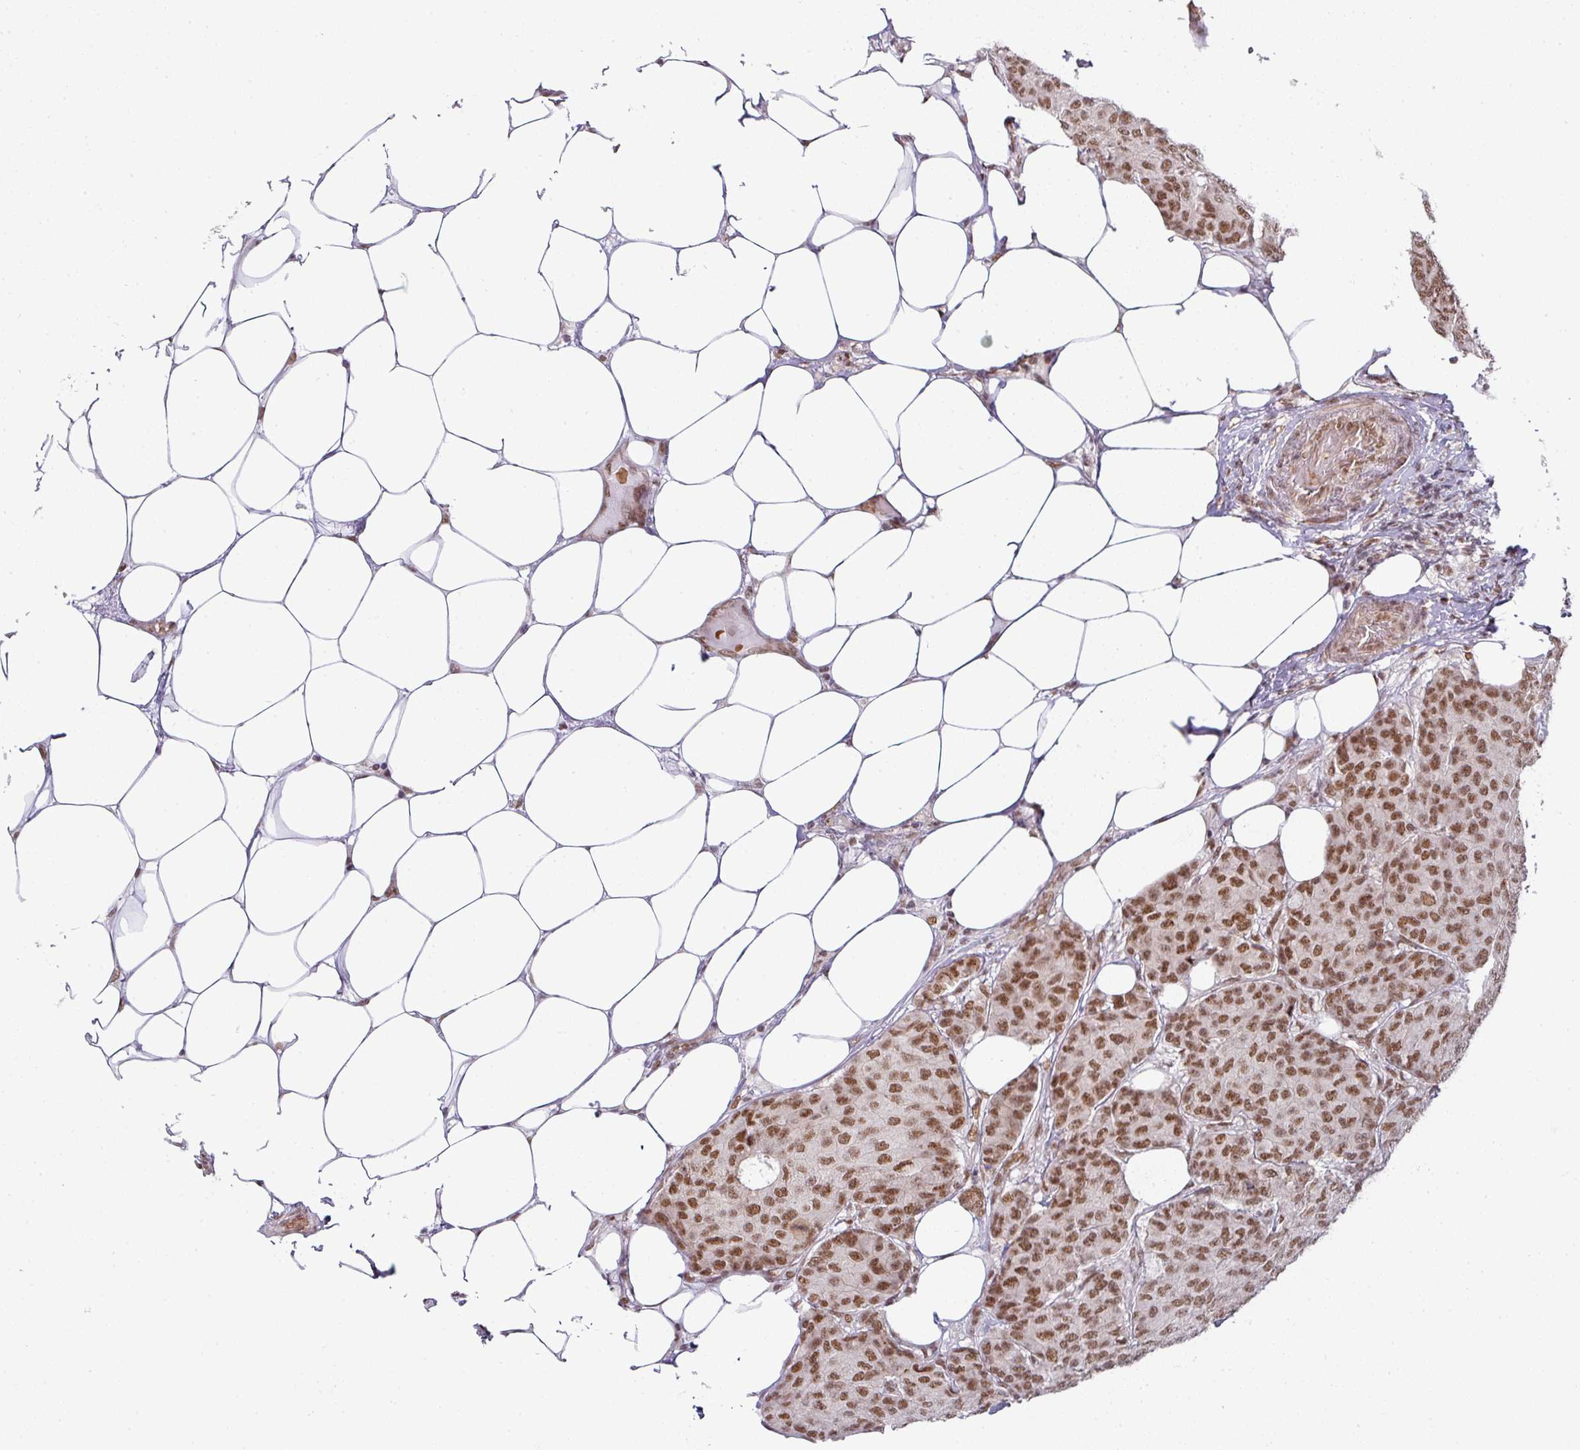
{"staining": {"intensity": "moderate", "quantity": ">75%", "location": "nuclear"}, "tissue": "breast cancer", "cell_type": "Tumor cells", "image_type": "cancer", "snomed": [{"axis": "morphology", "description": "Duct carcinoma"}, {"axis": "topography", "description": "Breast"}], "caption": "Immunohistochemical staining of breast cancer (invasive ductal carcinoma) displays medium levels of moderate nuclear protein staining in about >75% of tumor cells.", "gene": "NCOA5", "patient": {"sex": "female", "age": 75}}